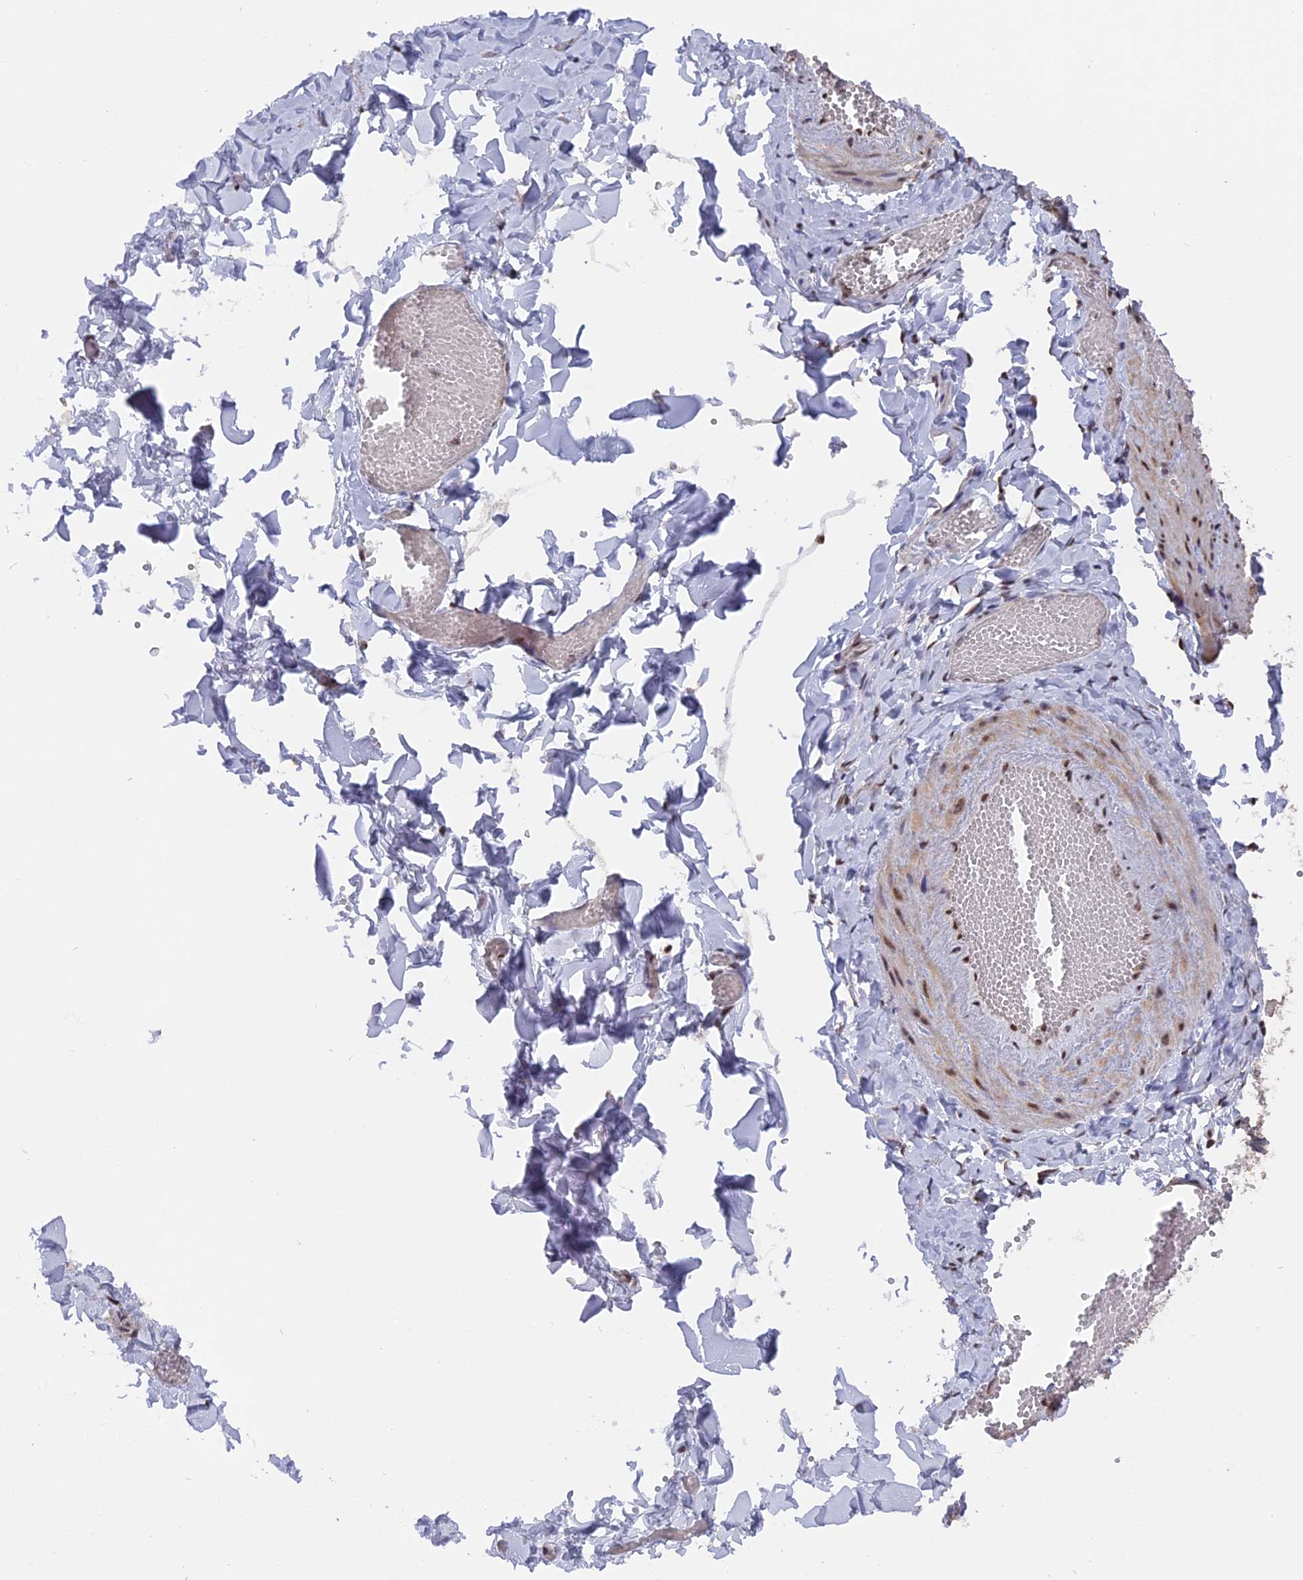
{"staining": {"intensity": "moderate", "quantity": ">75%", "location": "nuclear"}, "tissue": "adipose tissue", "cell_type": "Adipocytes", "image_type": "normal", "snomed": [{"axis": "morphology", "description": "Normal tissue, NOS"}, {"axis": "topography", "description": "Gallbladder"}, {"axis": "topography", "description": "Peripheral nerve tissue"}], "caption": "Immunohistochemistry (IHC) (DAB (3,3'-diaminobenzidine)) staining of unremarkable adipose tissue displays moderate nuclear protein positivity in approximately >75% of adipocytes. Ihc stains the protein in brown and the nuclei are stained blue.", "gene": "SF3A2", "patient": {"sex": "male", "age": 38}}